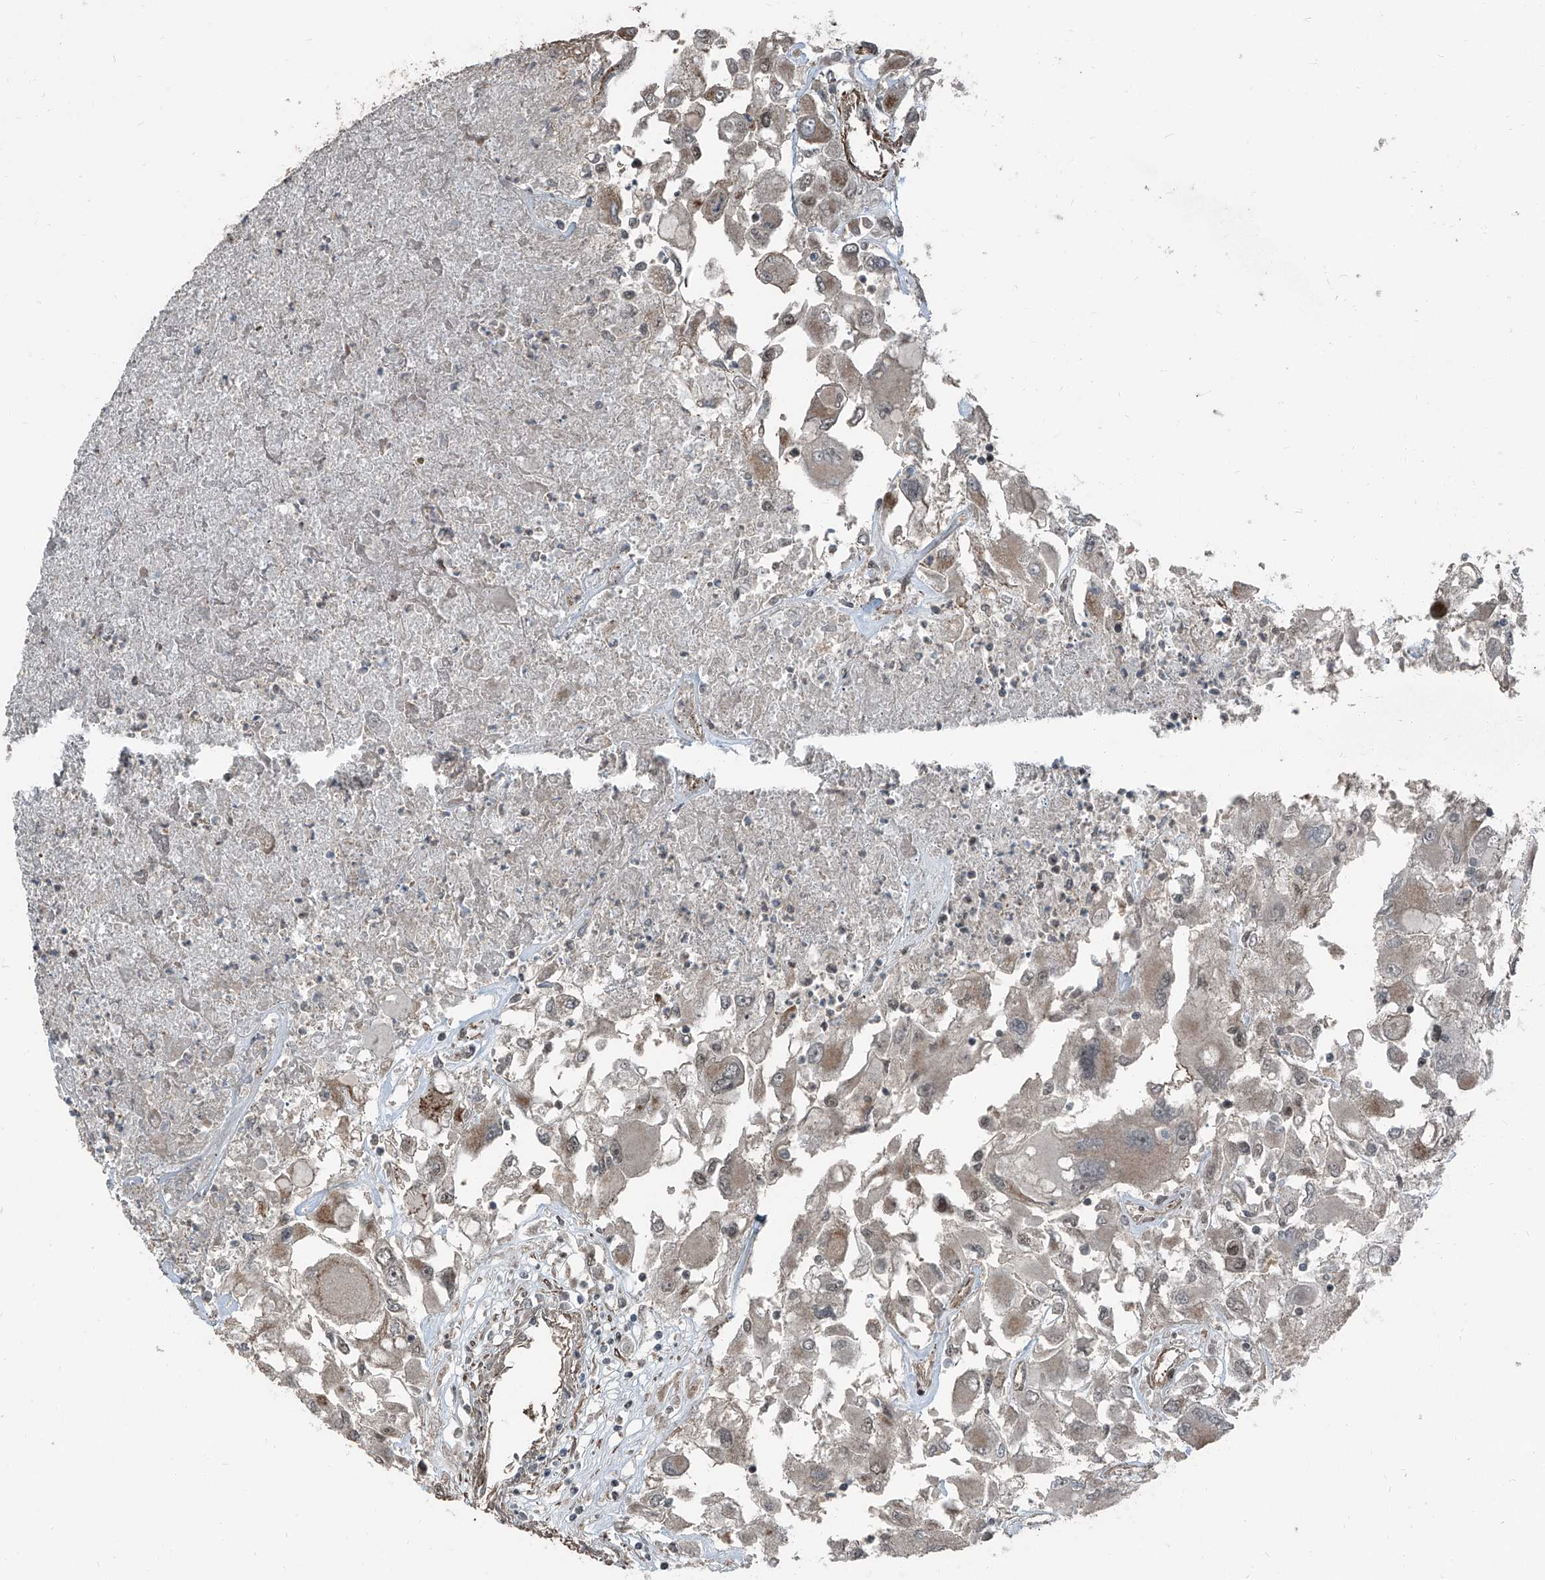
{"staining": {"intensity": "moderate", "quantity": "<25%", "location": "cytoplasmic/membranous"}, "tissue": "renal cancer", "cell_type": "Tumor cells", "image_type": "cancer", "snomed": [{"axis": "morphology", "description": "Adenocarcinoma, NOS"}, {"axis": "topography", "description": "Kidney"}], "caption": "Immunohistochemical staining of renal cancer demonstrates low levels of moderate cytoplasmic/membranous positivity in approximately <25% of tumor cells.", "gene": "ZNF570", "patient": {"sex": "female", "age": 52}}